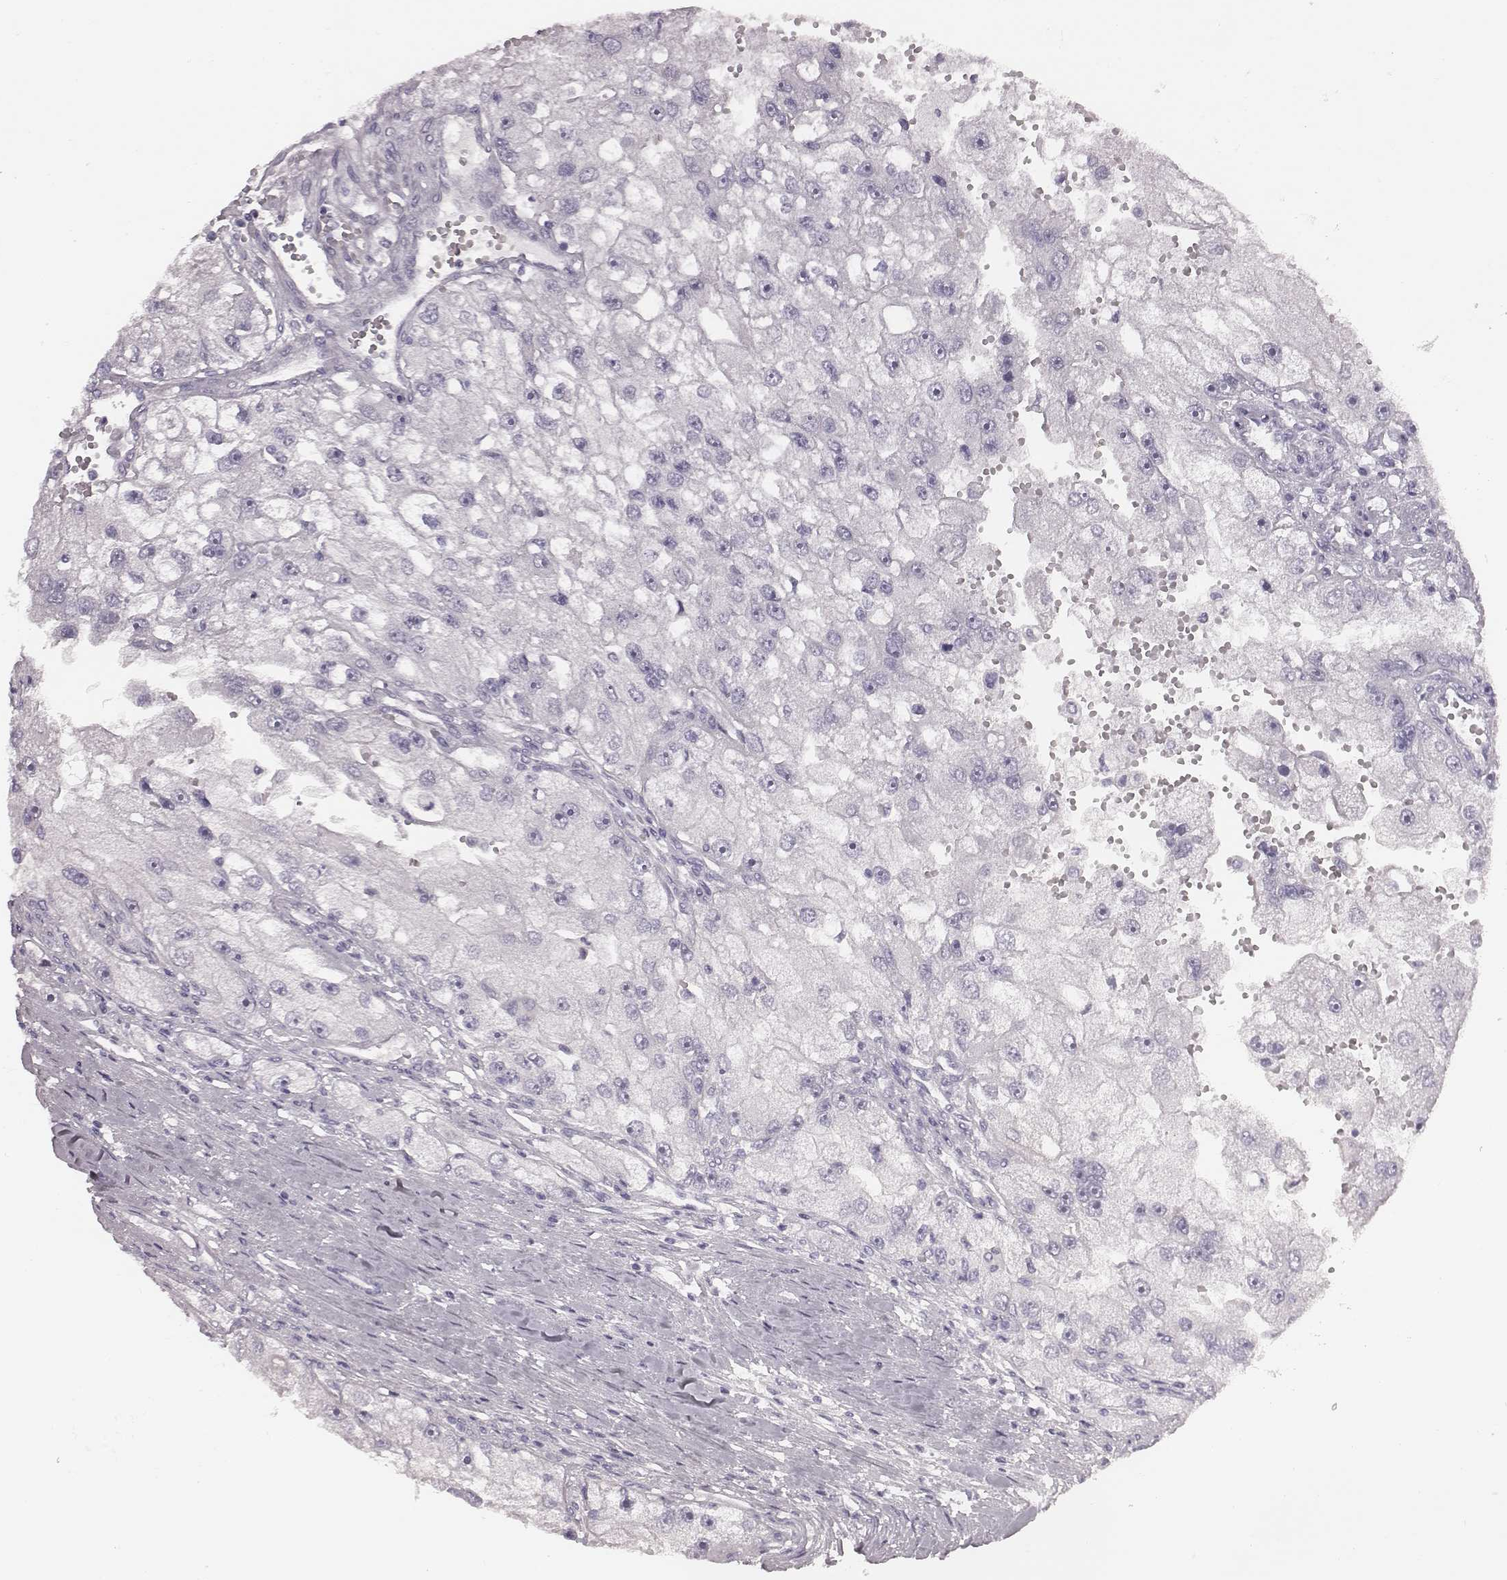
{"staining": {"intensity": "negative", "quantity": "none", "location": "none"}, "tissue": "renal cancer", "cell_type": "Tumor cells", "image_type": "cancer", "snomed": [{"axis": "morphology", "description": "Adenocarcinoma, NOS"}, {"axis": "topography", "description": "Kidney"}], "caption": "Immunohistochemistry histopathology image of human renal cancer stained for a protein (brown), which reveals no expression in tumor cells.", "gene": "PDE8B", "patient": {"sex": "male", "age": 63}}